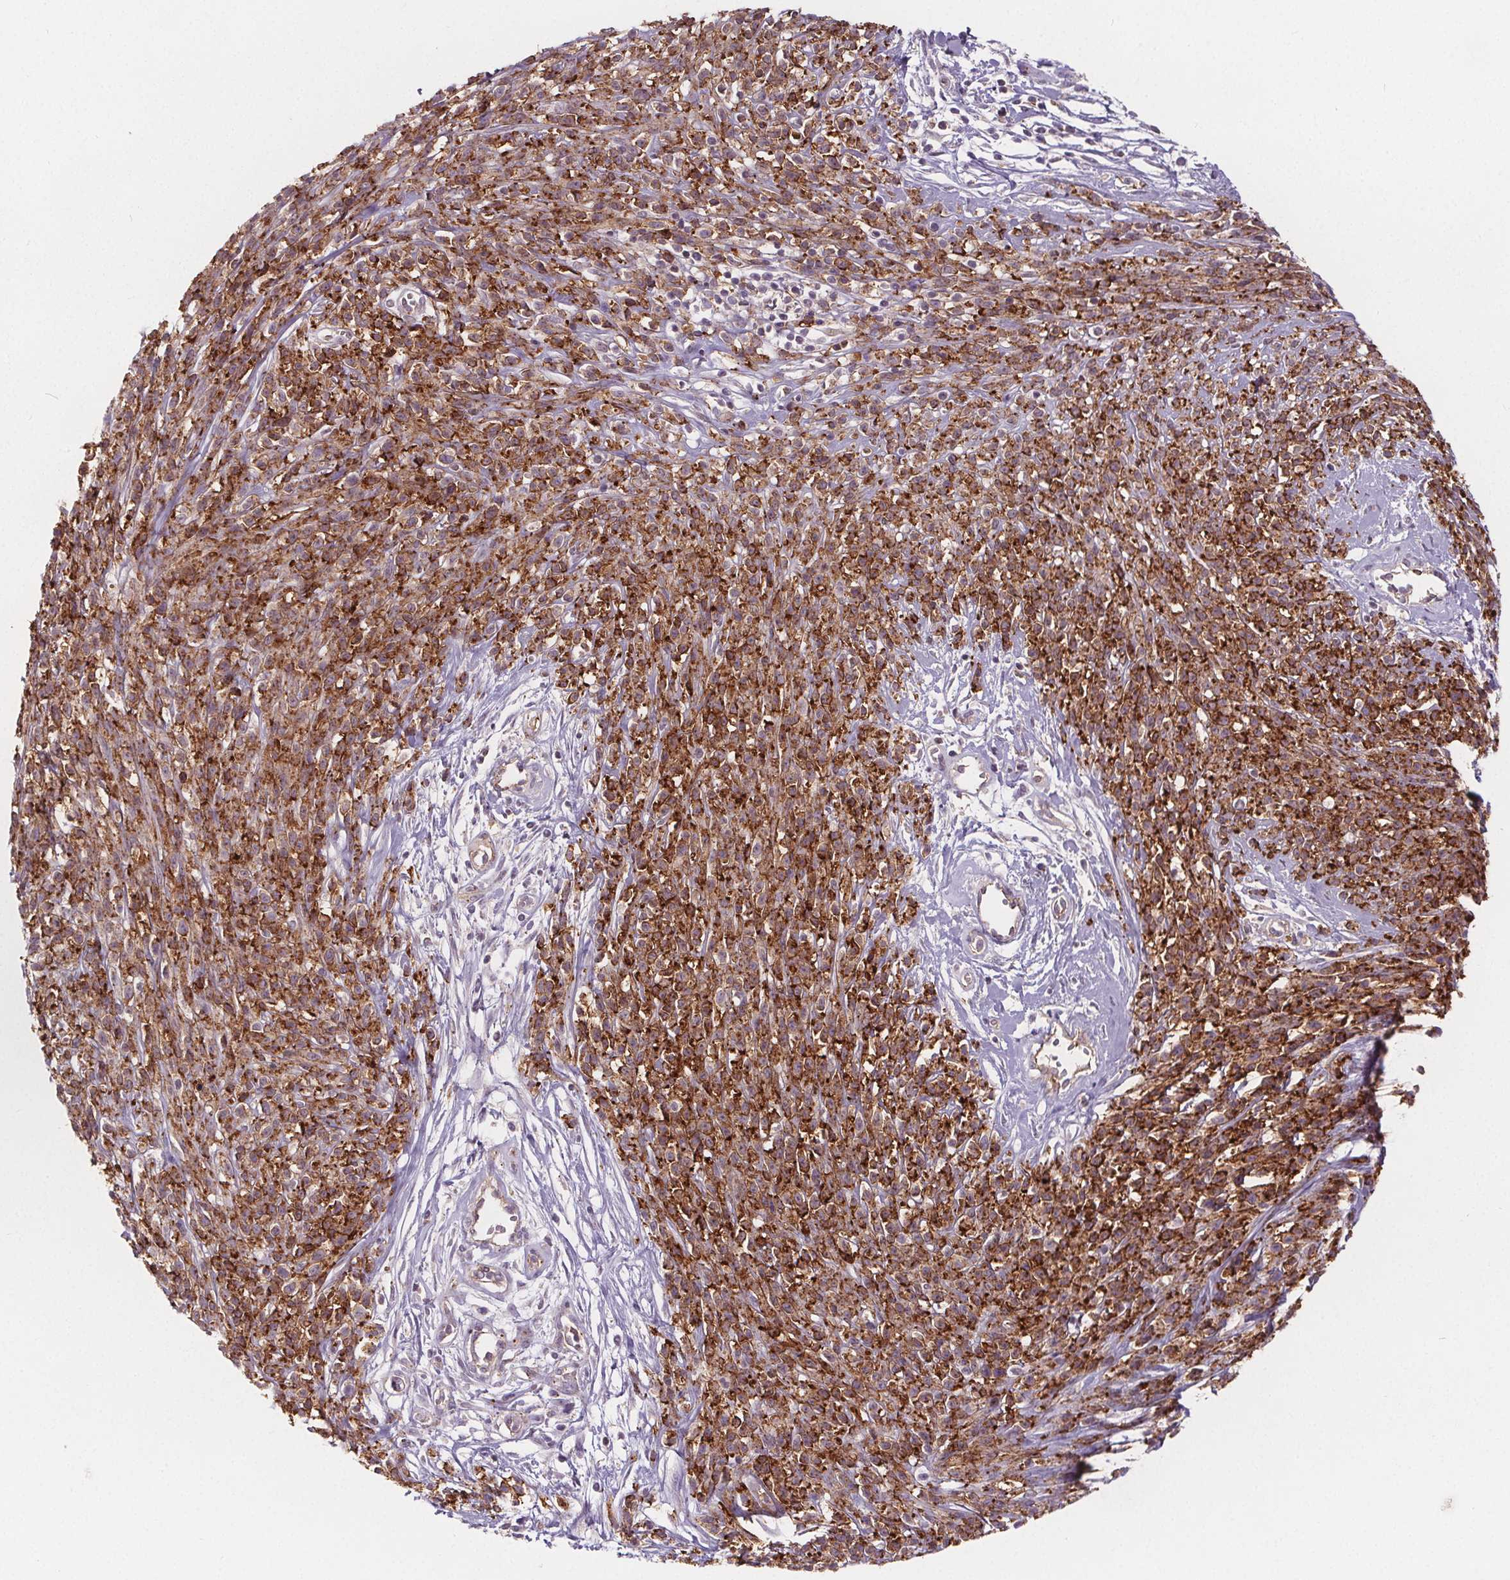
{"staining": {"intensity": "moderate", "quantity": ">75%", "location": "cytoplasmic/membranous"}, "tissue": "melanoma", "cell_type": "Tumor cells", "image_type": "cancer", "snomed": [{"axis": "morphology", "description": "Malignant melanoma, NOS"}, {"axis": "topography", "description": "Skin"}, {"axis": "topography", "description": "Skin of trunk"}], "caption": "IHC (DAB) staining of human malignant melanoma demonstrates moderate cytoplasmic/membranous protein expression in approximately >75% of tumor cells.", "gene": "ATP1A1", "patient": {"sex": "male", "age": 74}}